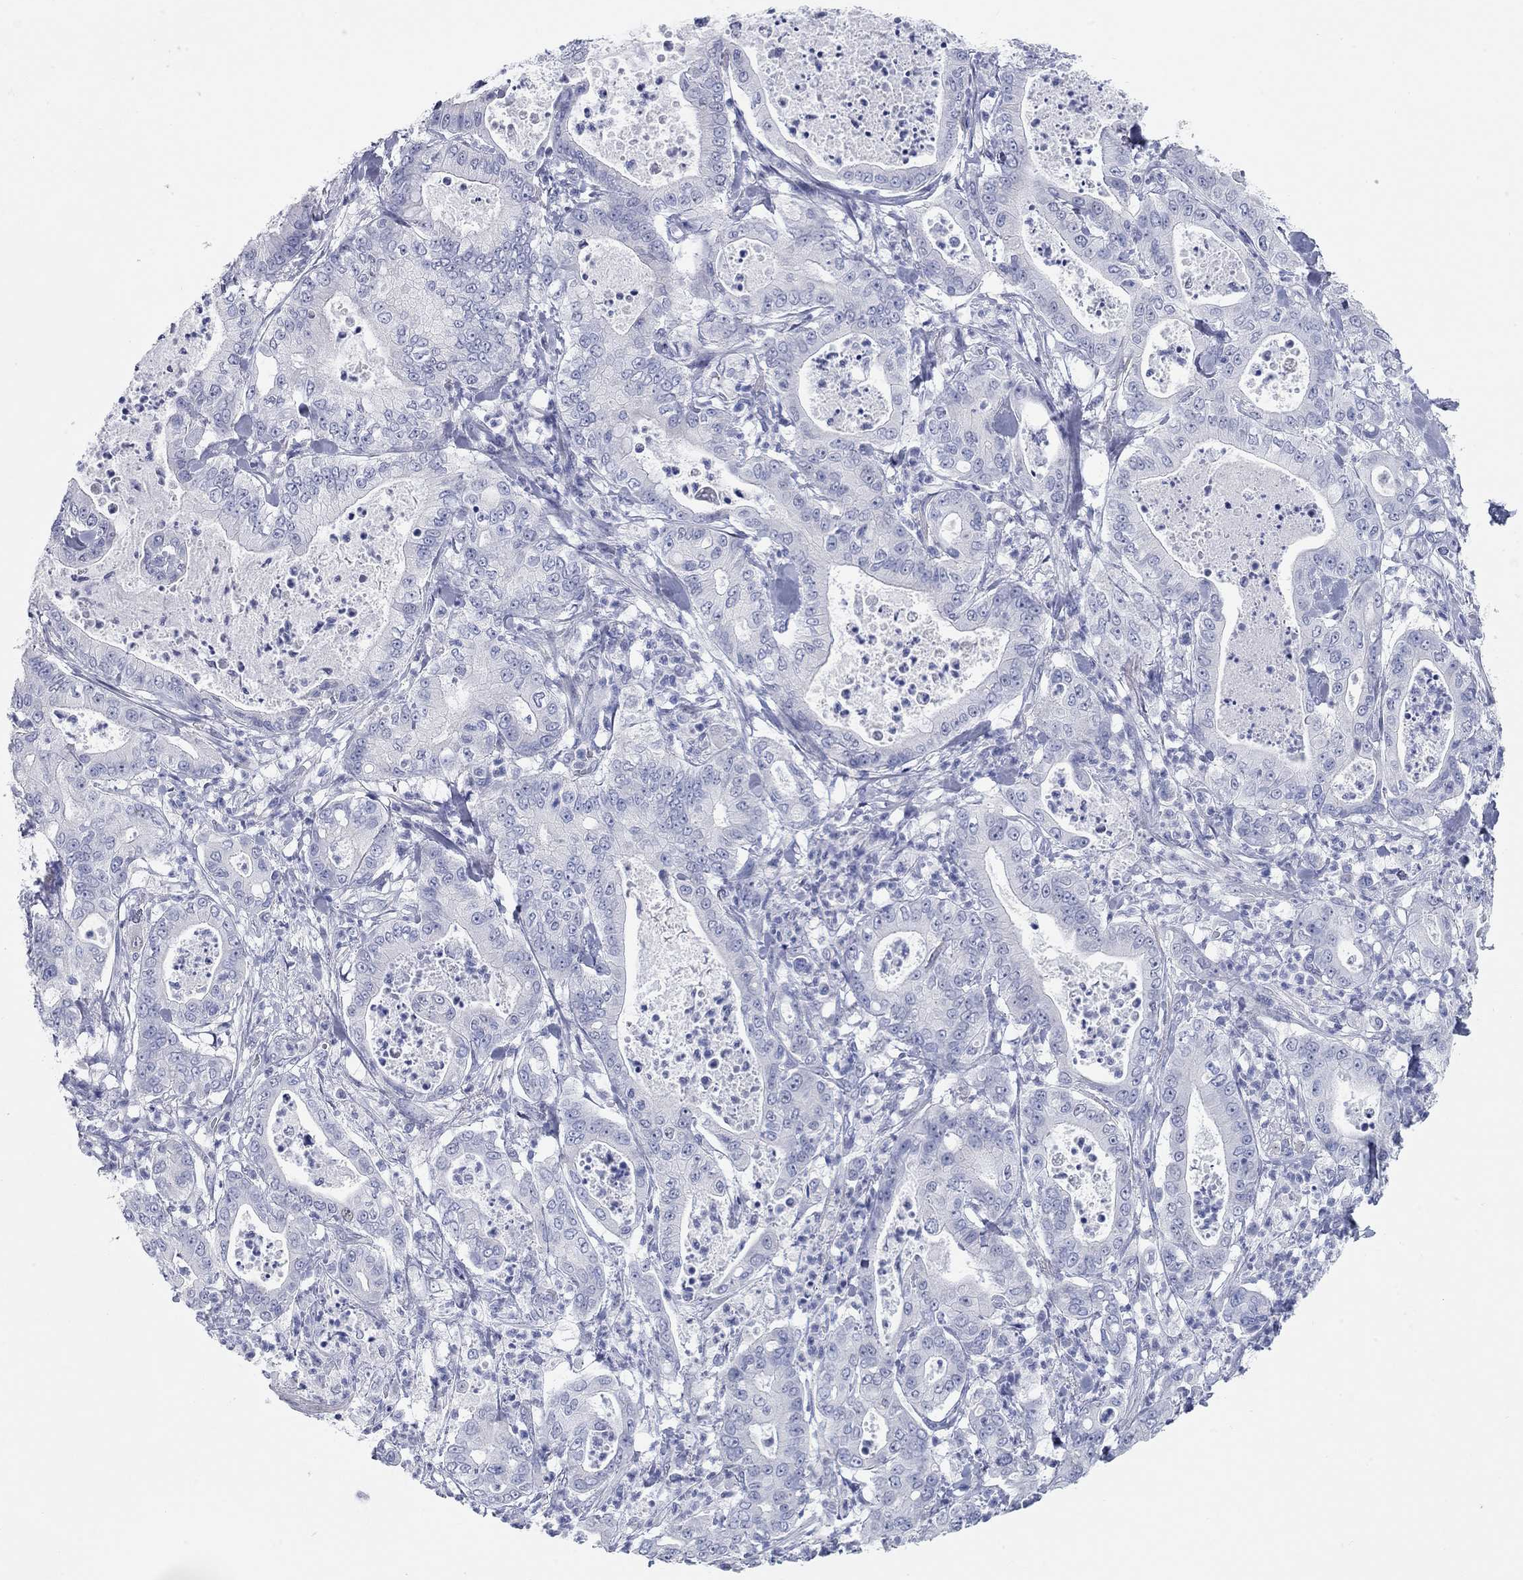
{"staining": {"intensity": "negative", "quantity": "none", "location": "none"}, "tissue": "pancreatic cancer", "cell_type": "Tumor cells", "image_type": "cancer", "snomed": [{"axis": "morphology", "description": "Adenocarcinoma, NOS"}, {"axis": "topography", "description": "Pancreas"}], "caption": "Human pancreatic adenocarcinoma stained for a protein using IHC reveals no positivity in tumor cells.", "gene": "WASF3", "patient": {"sex": "male", "age": 71}}